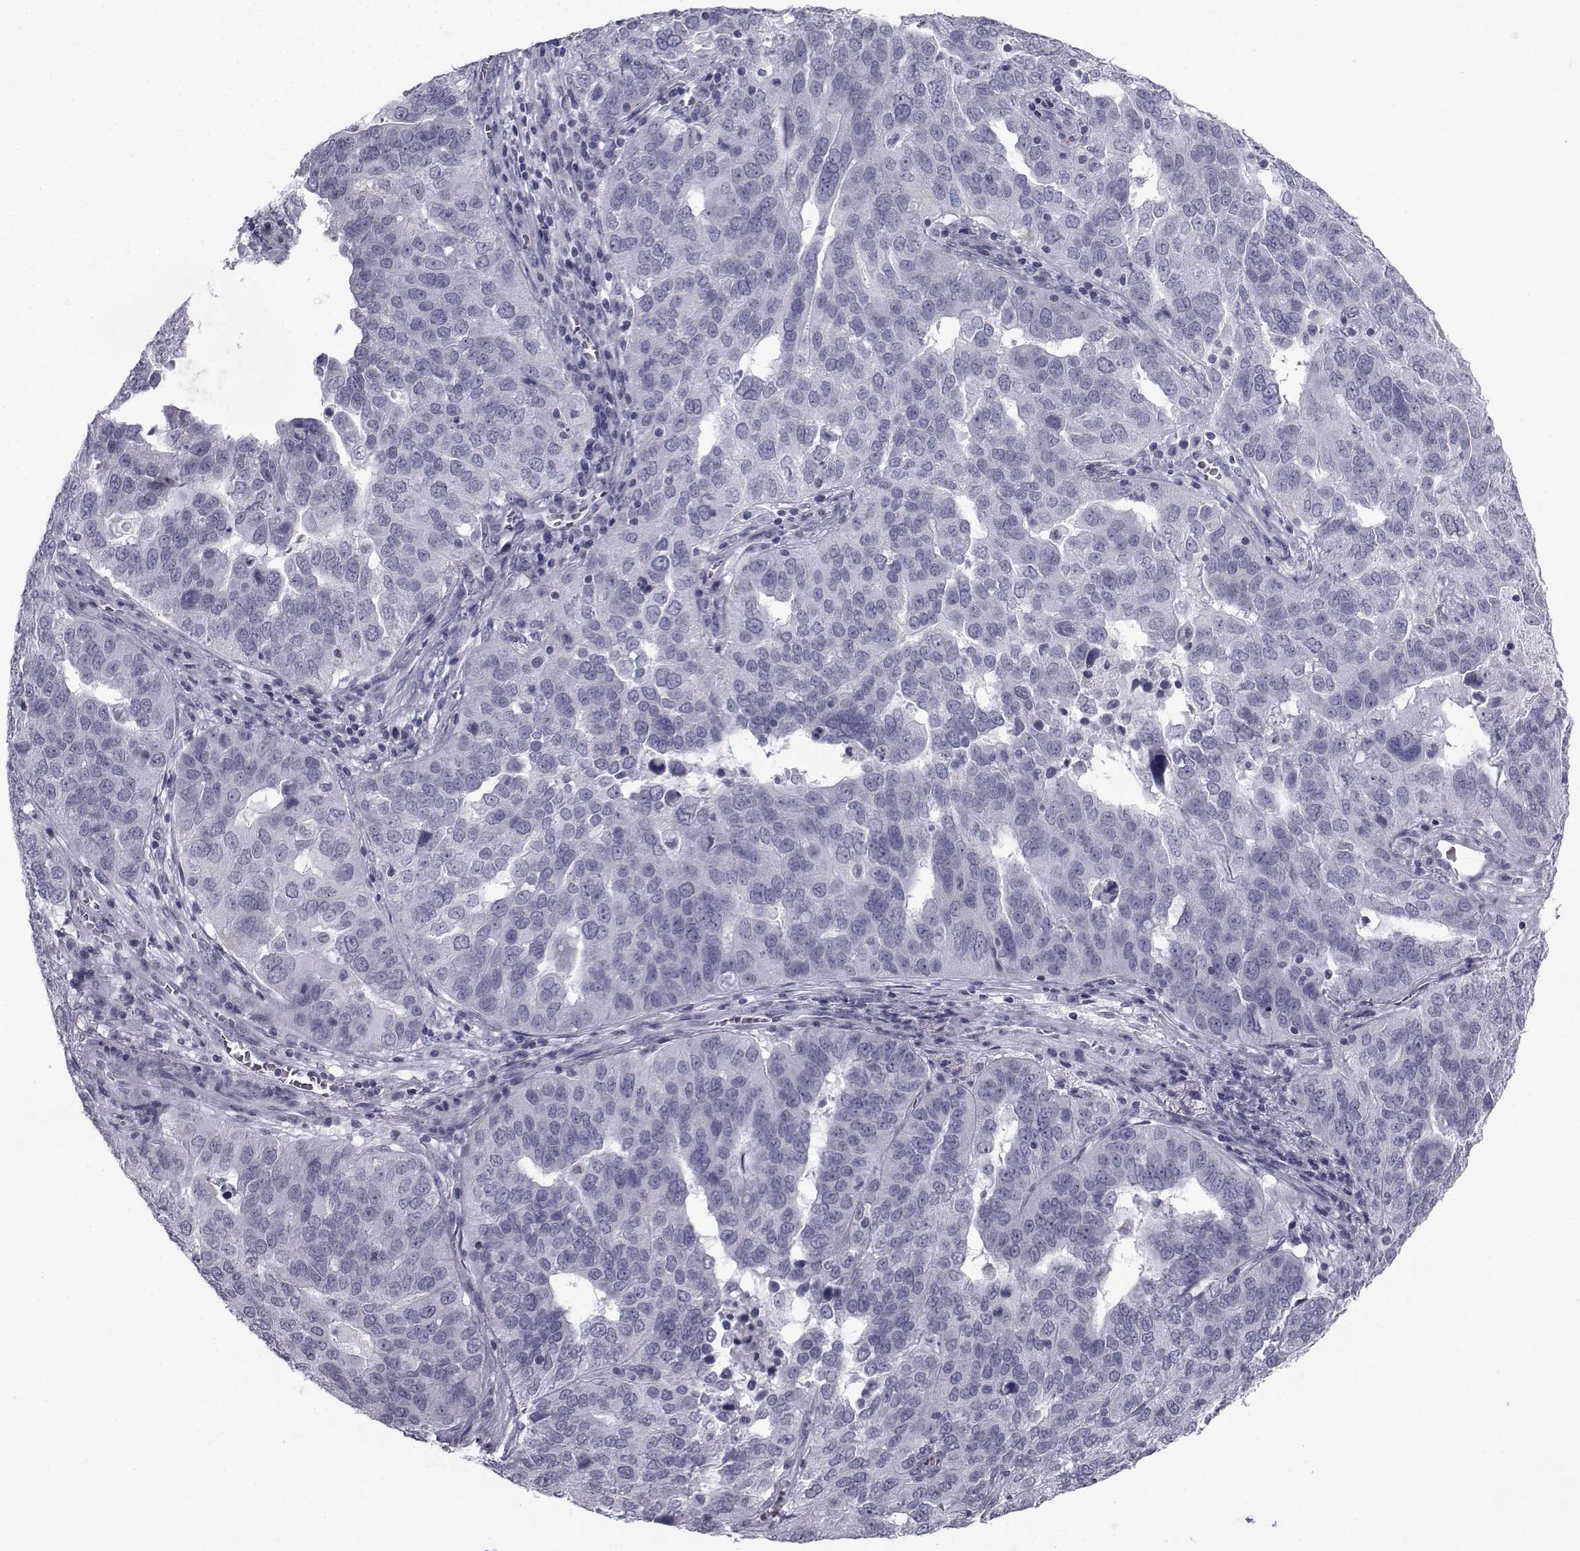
{"staining": {"intensity": "negative", "quantity": "none", "location": "none"}, "tissue": "ovarian cancer", "cell_type": "Tumor cells", "image_type": "cancer", "snomed": [{"axis": "morphology", "description": "Carcinoma, endometroid"}, {"axis": "topography", "description": "Soft tissue"}, {"axis": "topography", "description": "Ovary"}], "caption": "Protein analysis of ovarian cancer (endometroid carcinoma) shows no significant expression in tumor cells.", "gene": "FDXR", "patient": {"sex": "female", "age": 52}}